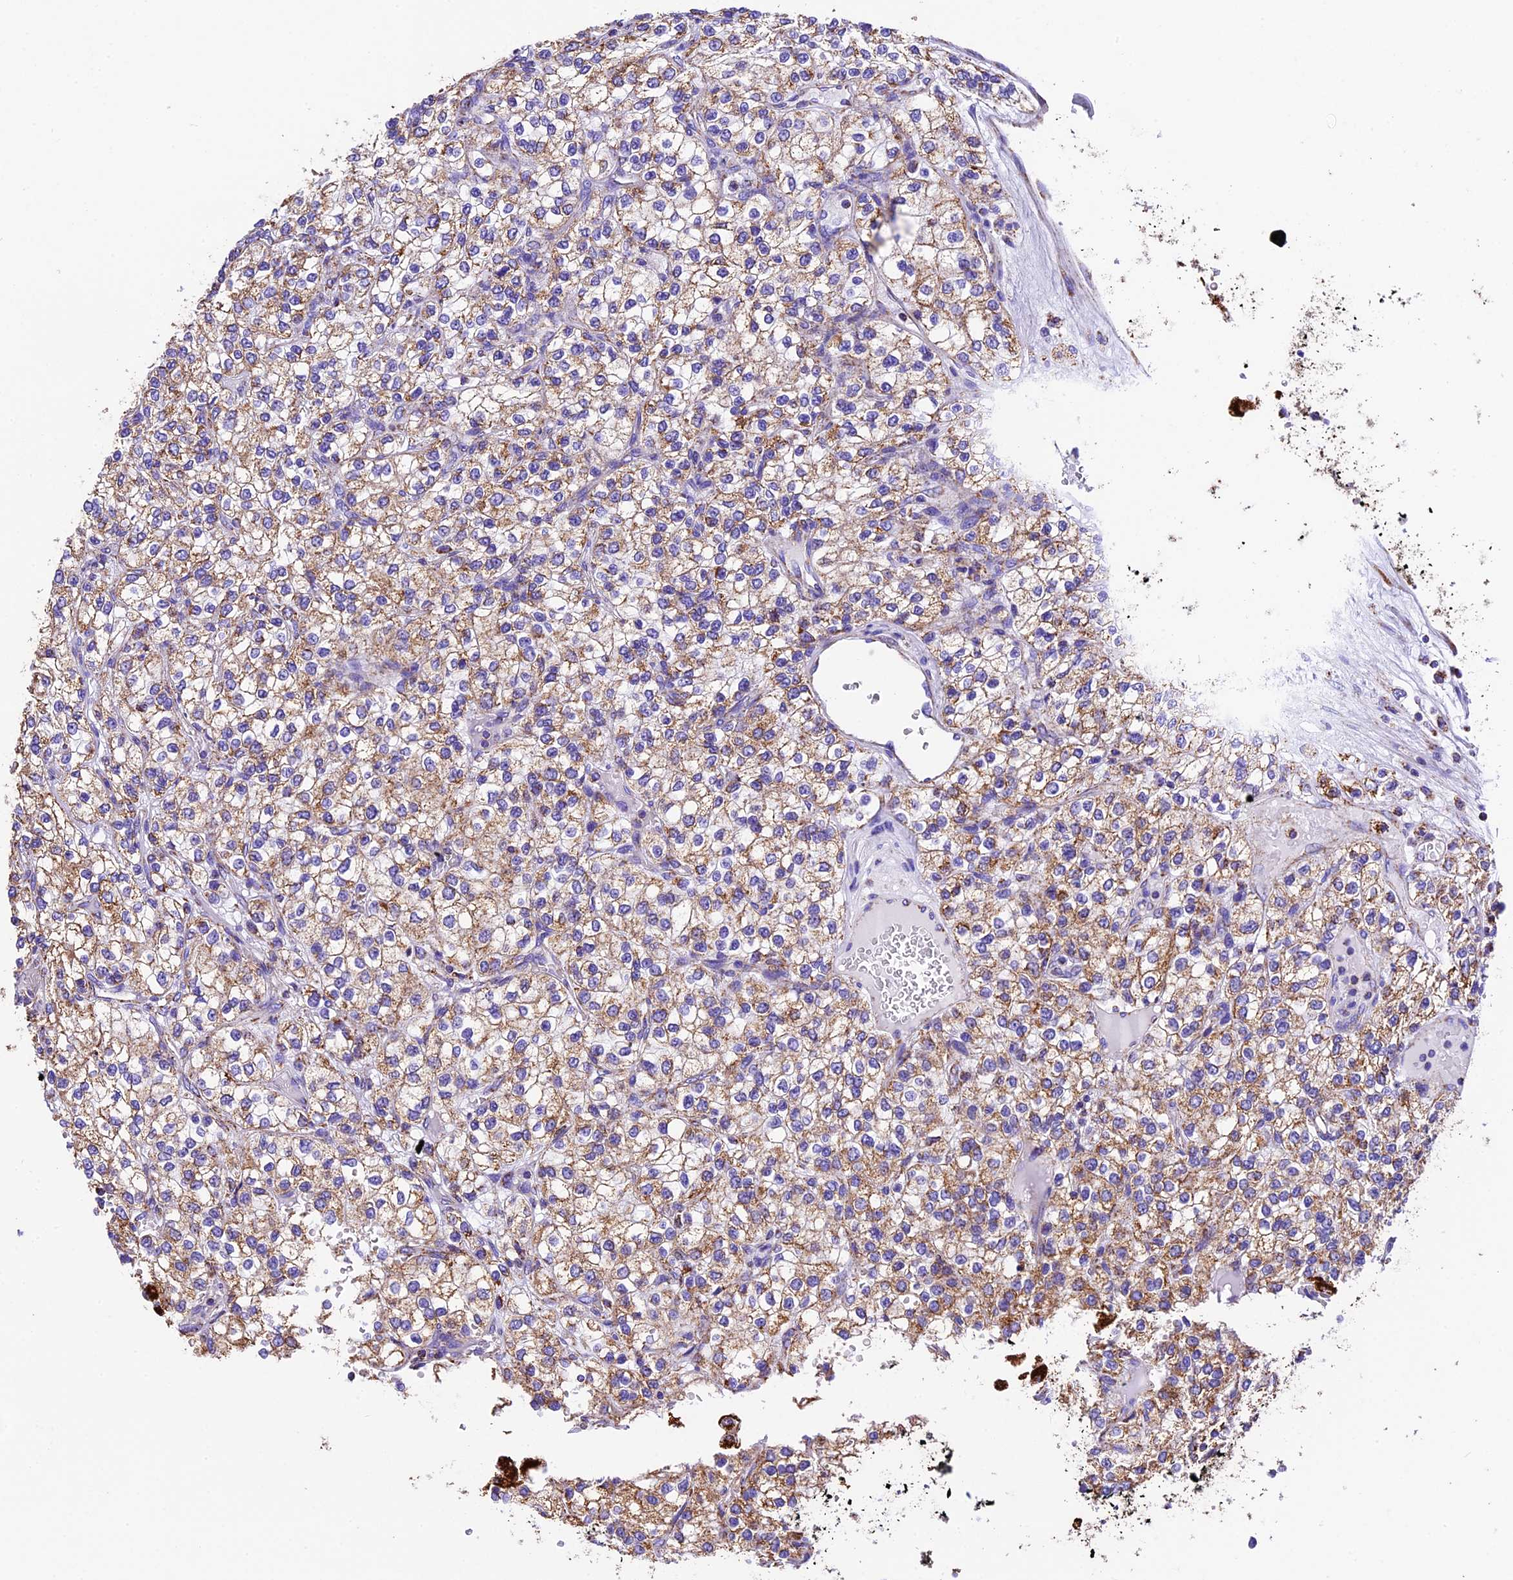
{"staining": {"intensity": "moderate", "quantity": ">75%", "location": "cytoplasmic/membranous"}, "tissue": "renal cancer", "cell_type": "Tumor cells", "image_type": "cancer", "snomed": [{"axis": "morphology", "description": "Adenocarcinoma, NOS"}, {"axis": "topography", "description": "Kidney"}], "caption": "A micrograph of human renal cancer (adenocarcinoma) stained for a protein shows moderate cytoplasmic/membranous brown staining in tumor cells. The protein of interest is stained brown, and the nuclei are stained in blue (DAB (3,3'-diaminobenzidine) IHC with brightfield microscopy, high magnification).", "gene": "DCAF5", "patient": {"sex": "male", "age": 80}}